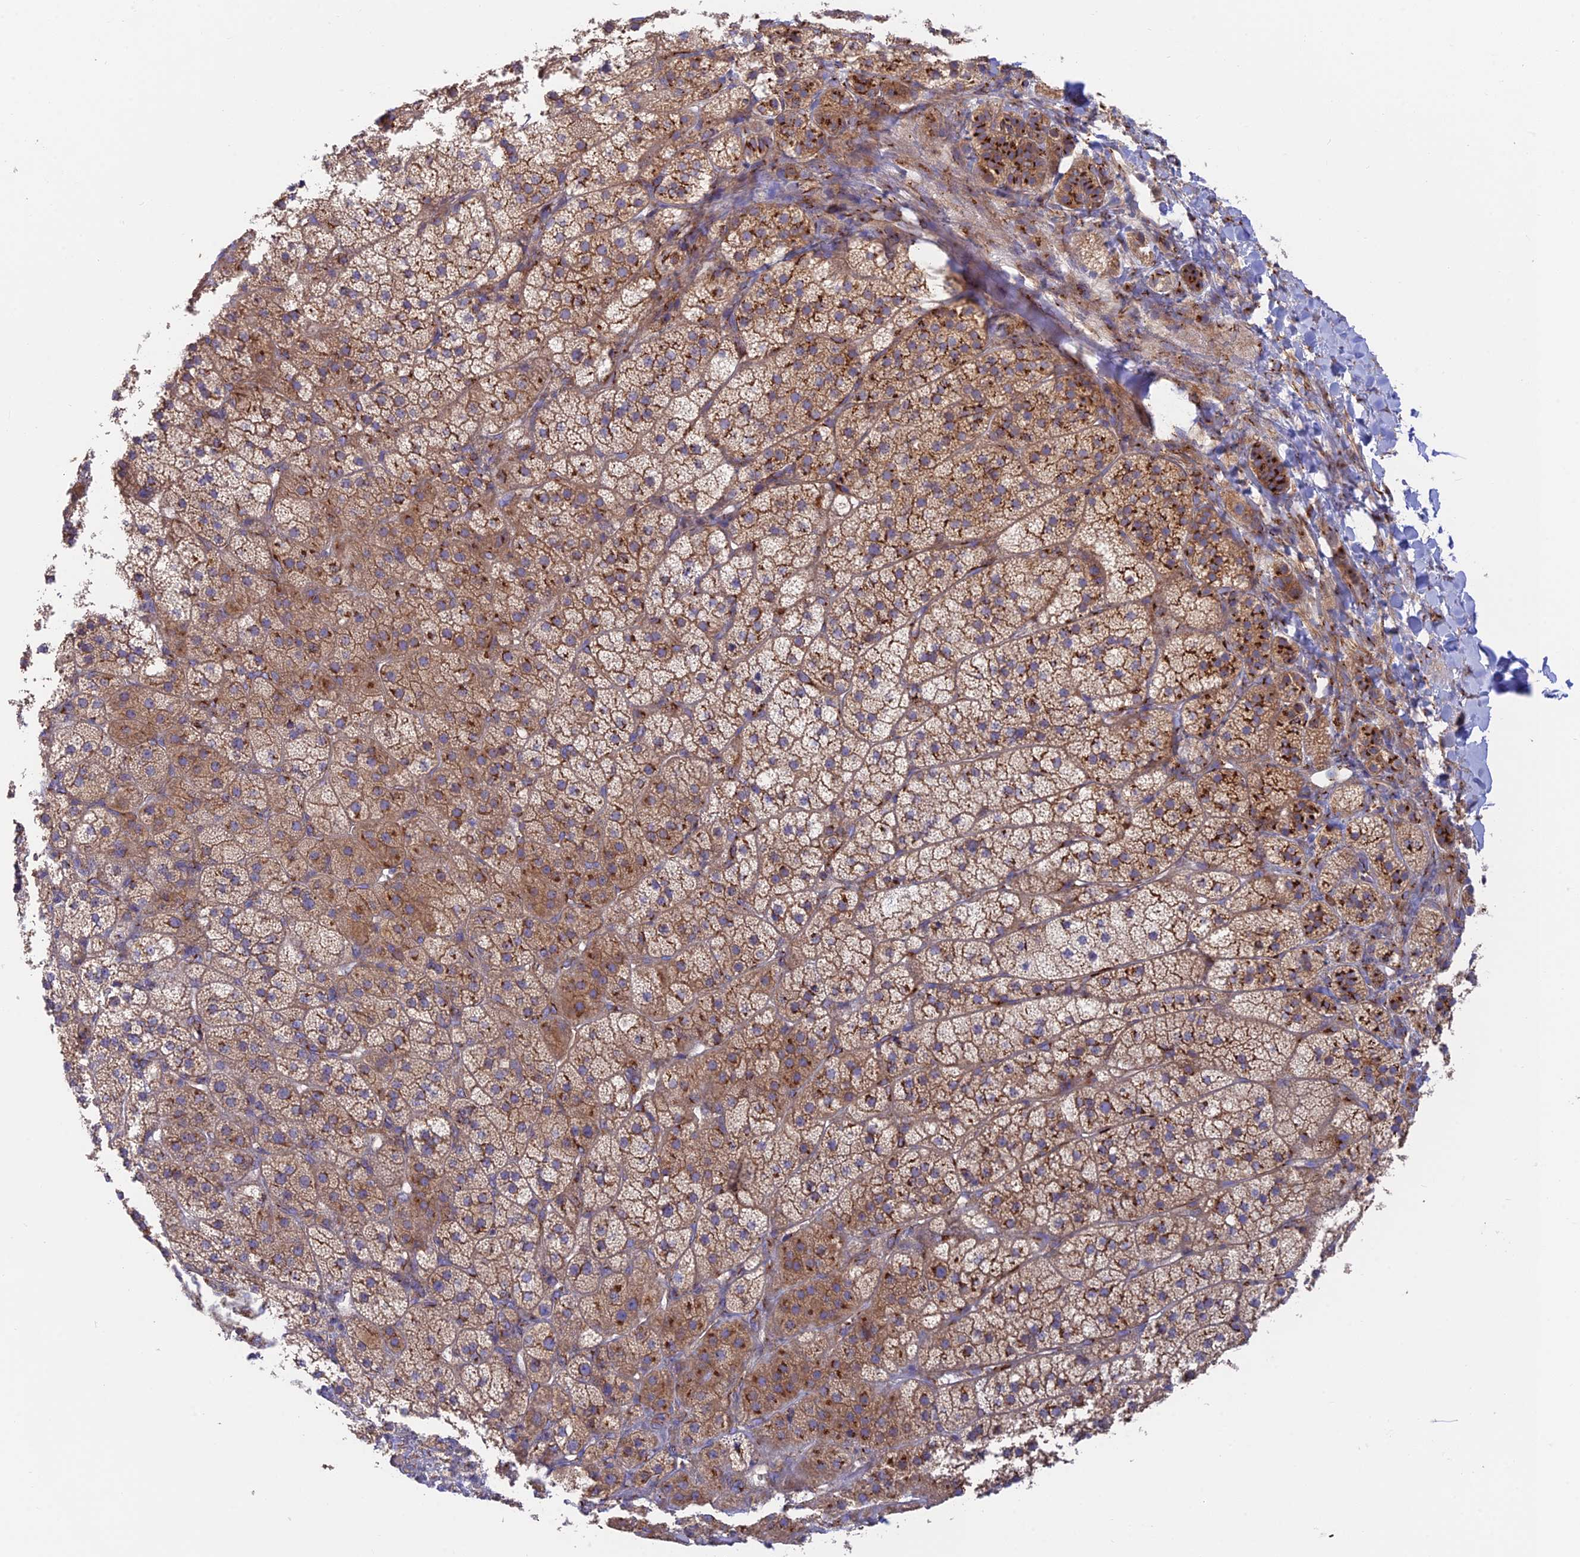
{"staining": {"intensity": "strong", "quantity": "25%-75%", "location": "cytoplasmic/membranous"}, "tissue": "adrenal gland", "cell_type": "Glandular cells", "image_type": "normal", "snomed": [{"axis": "morphology", "description": "Normal tissue, NOS"}, {"axis": "topography", "description": "Adrenal gland"}], "caption": "DAB immunohistochemical staining of benign human adrenal gland shows strong cytoplasmic/membranous protein positivity in approximately 25%-75% of glandular cells.", "gene": "GOLGA3", "patient": {"sex": "female", "age": 44}}